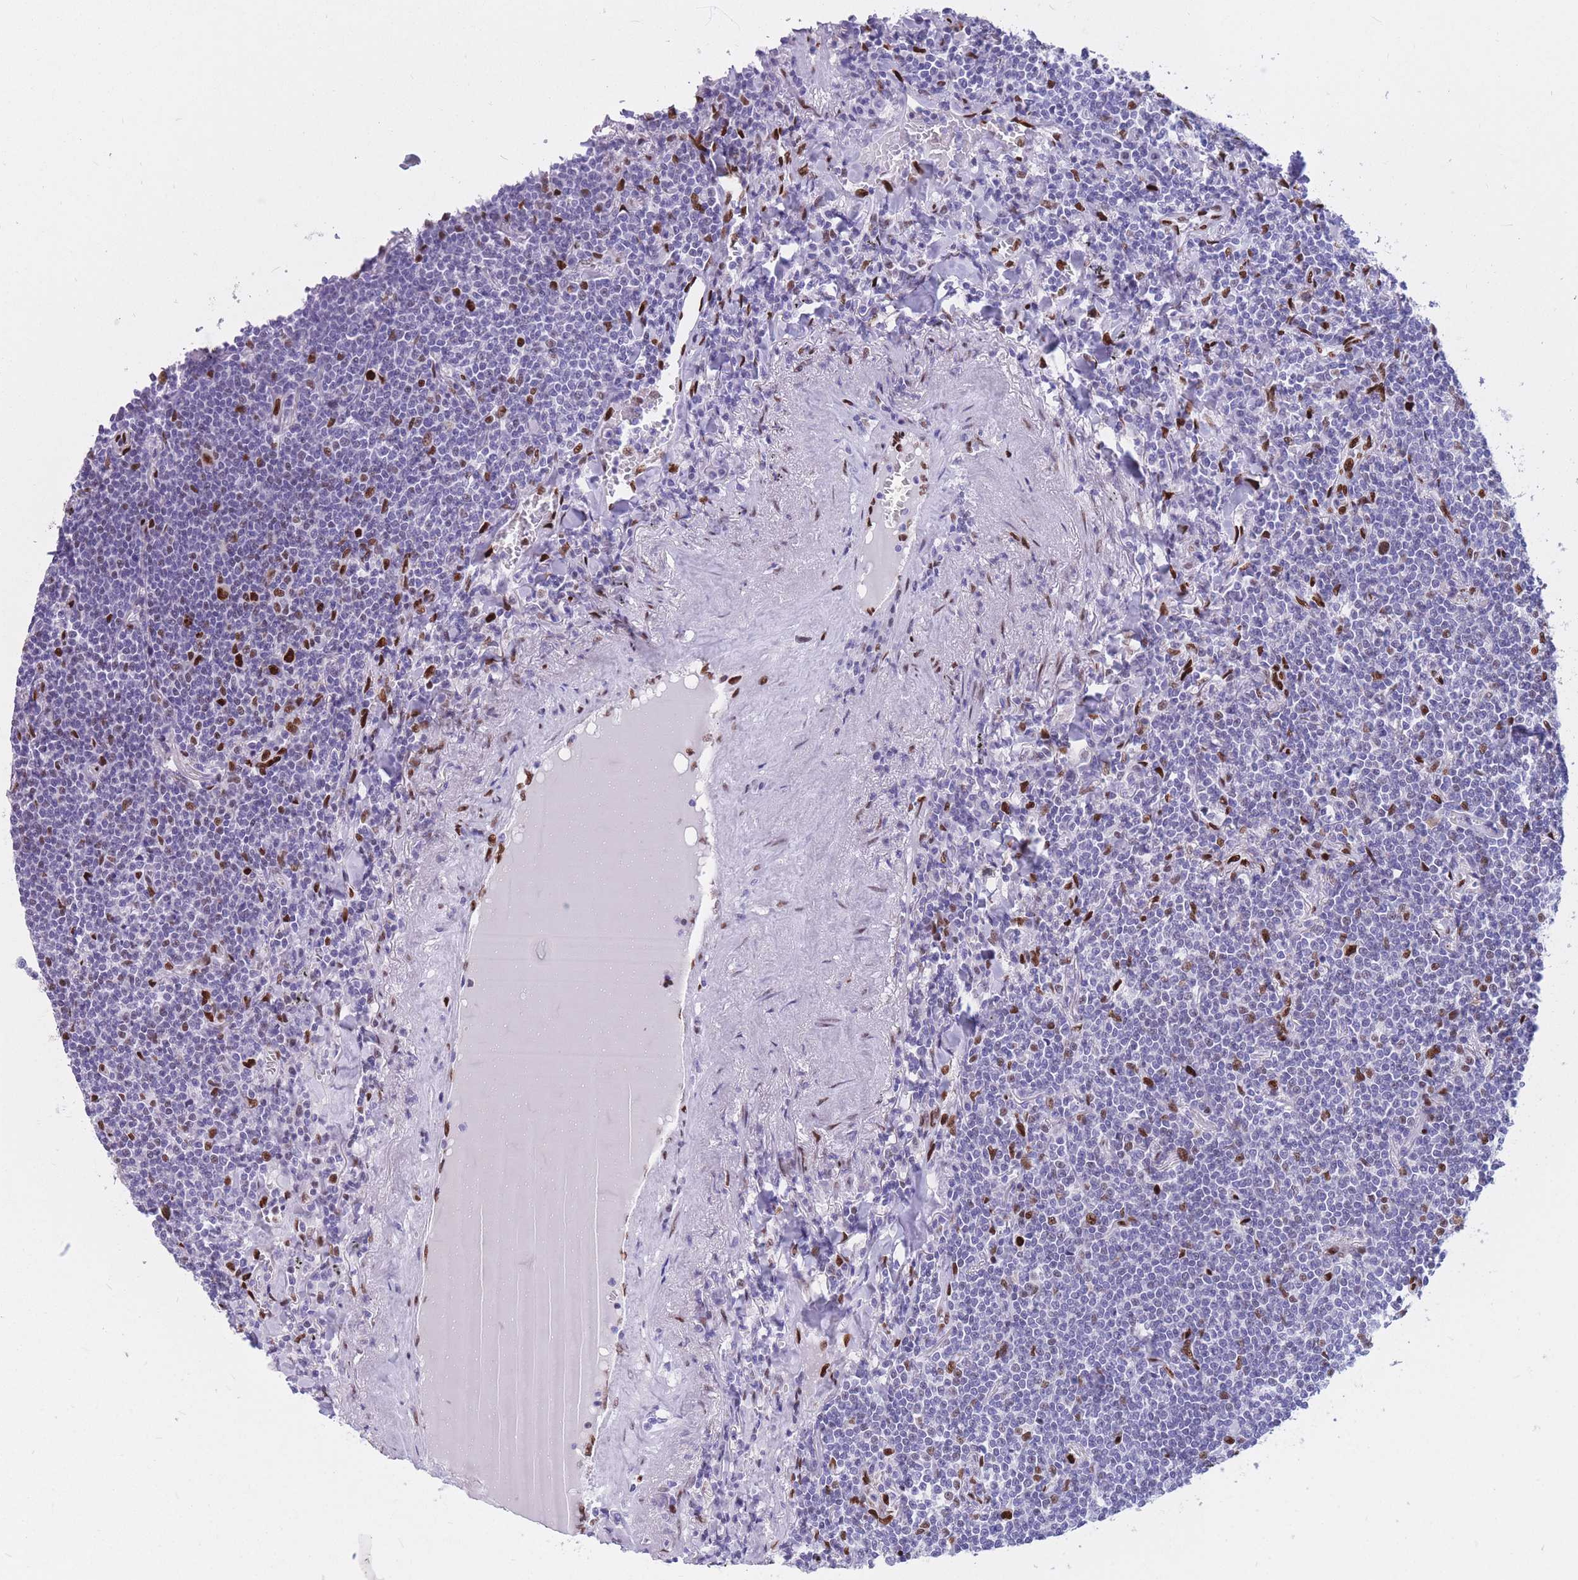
{"staining": {"intensity": "negative", "quantity": "none", "location": "none"}, "tissue": "lymphoma", "cell_type": "Tumor cells", "image_type": "cancer", "snomed": [{"axis": "morphology", "description": "Malignant lymphoma, non-Hodgkin's type, Low grade"}, {"axis": "topography", "description": "Lung"}], "caption": "This is an IHC image of human low-grade malignant lymphoma, non-Hodgkin's type. There is no positivity in tumor cells.", "gene": "NASP", "patient": {"sex": "female", "age": 71}}